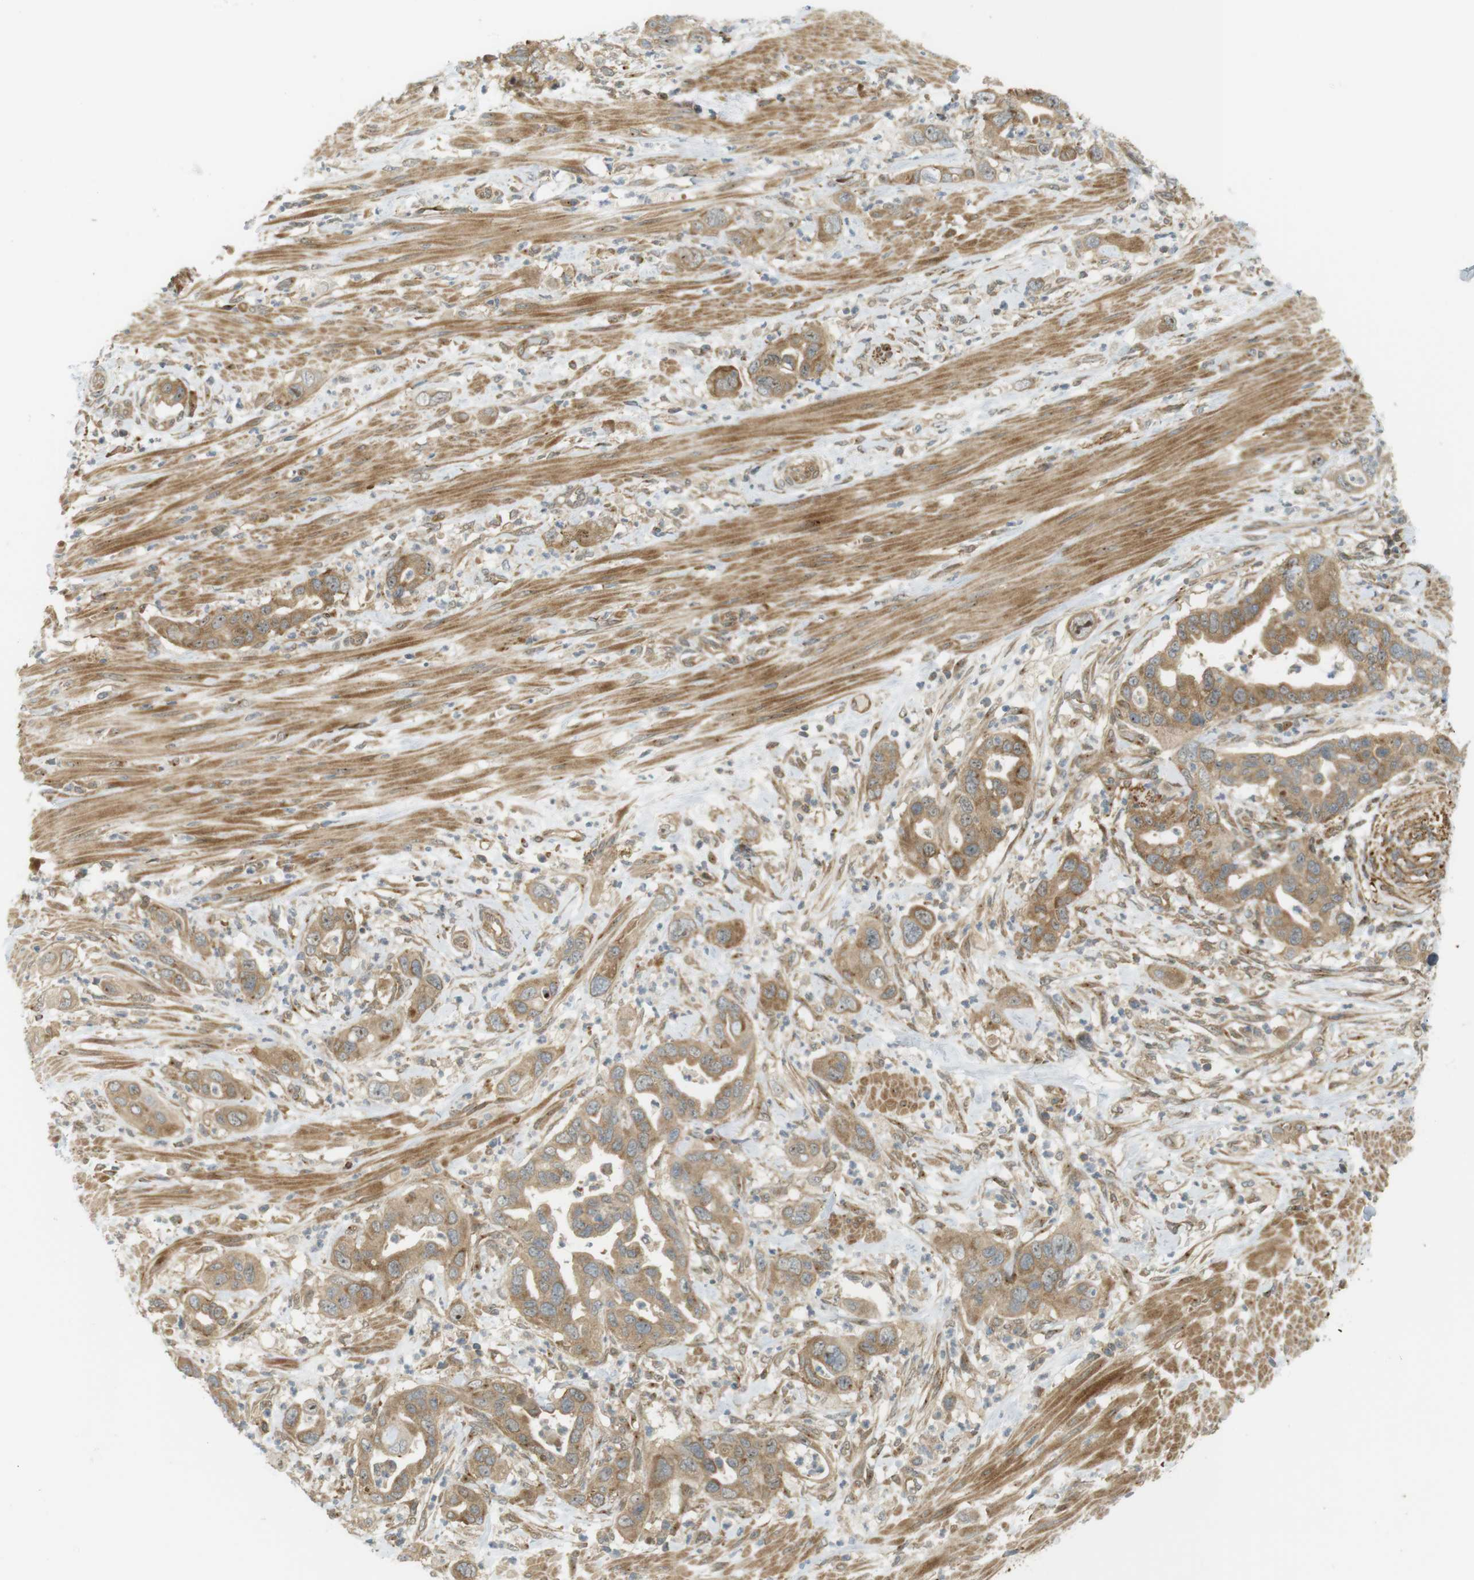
{"staining": {"intensity": "moderate", "quantity": ">75%", "location": "cytoplasmic/membranous,nuclear"}, "tissue": "pancreatic cancer", "cell_type": "Tumor cells", "image_type": "cancer", "snomed": [{"axis": "morphology", "description": "Adenocarcinoma, NOS"}, {"axis": "topography", "description": "Pancreas"}], "caption": "The photomicrograph reveals immunohistochemical staining of pancreatic cancer. There is moderate cytoplasmic/membranous and nuclear positivity is identified in approximately >75% of tumor cells. (Brightfield microscopy of DAB IHC at high magnification).", "gene": "PA2G4", "patient": {"sex": "female", "age": 71}}